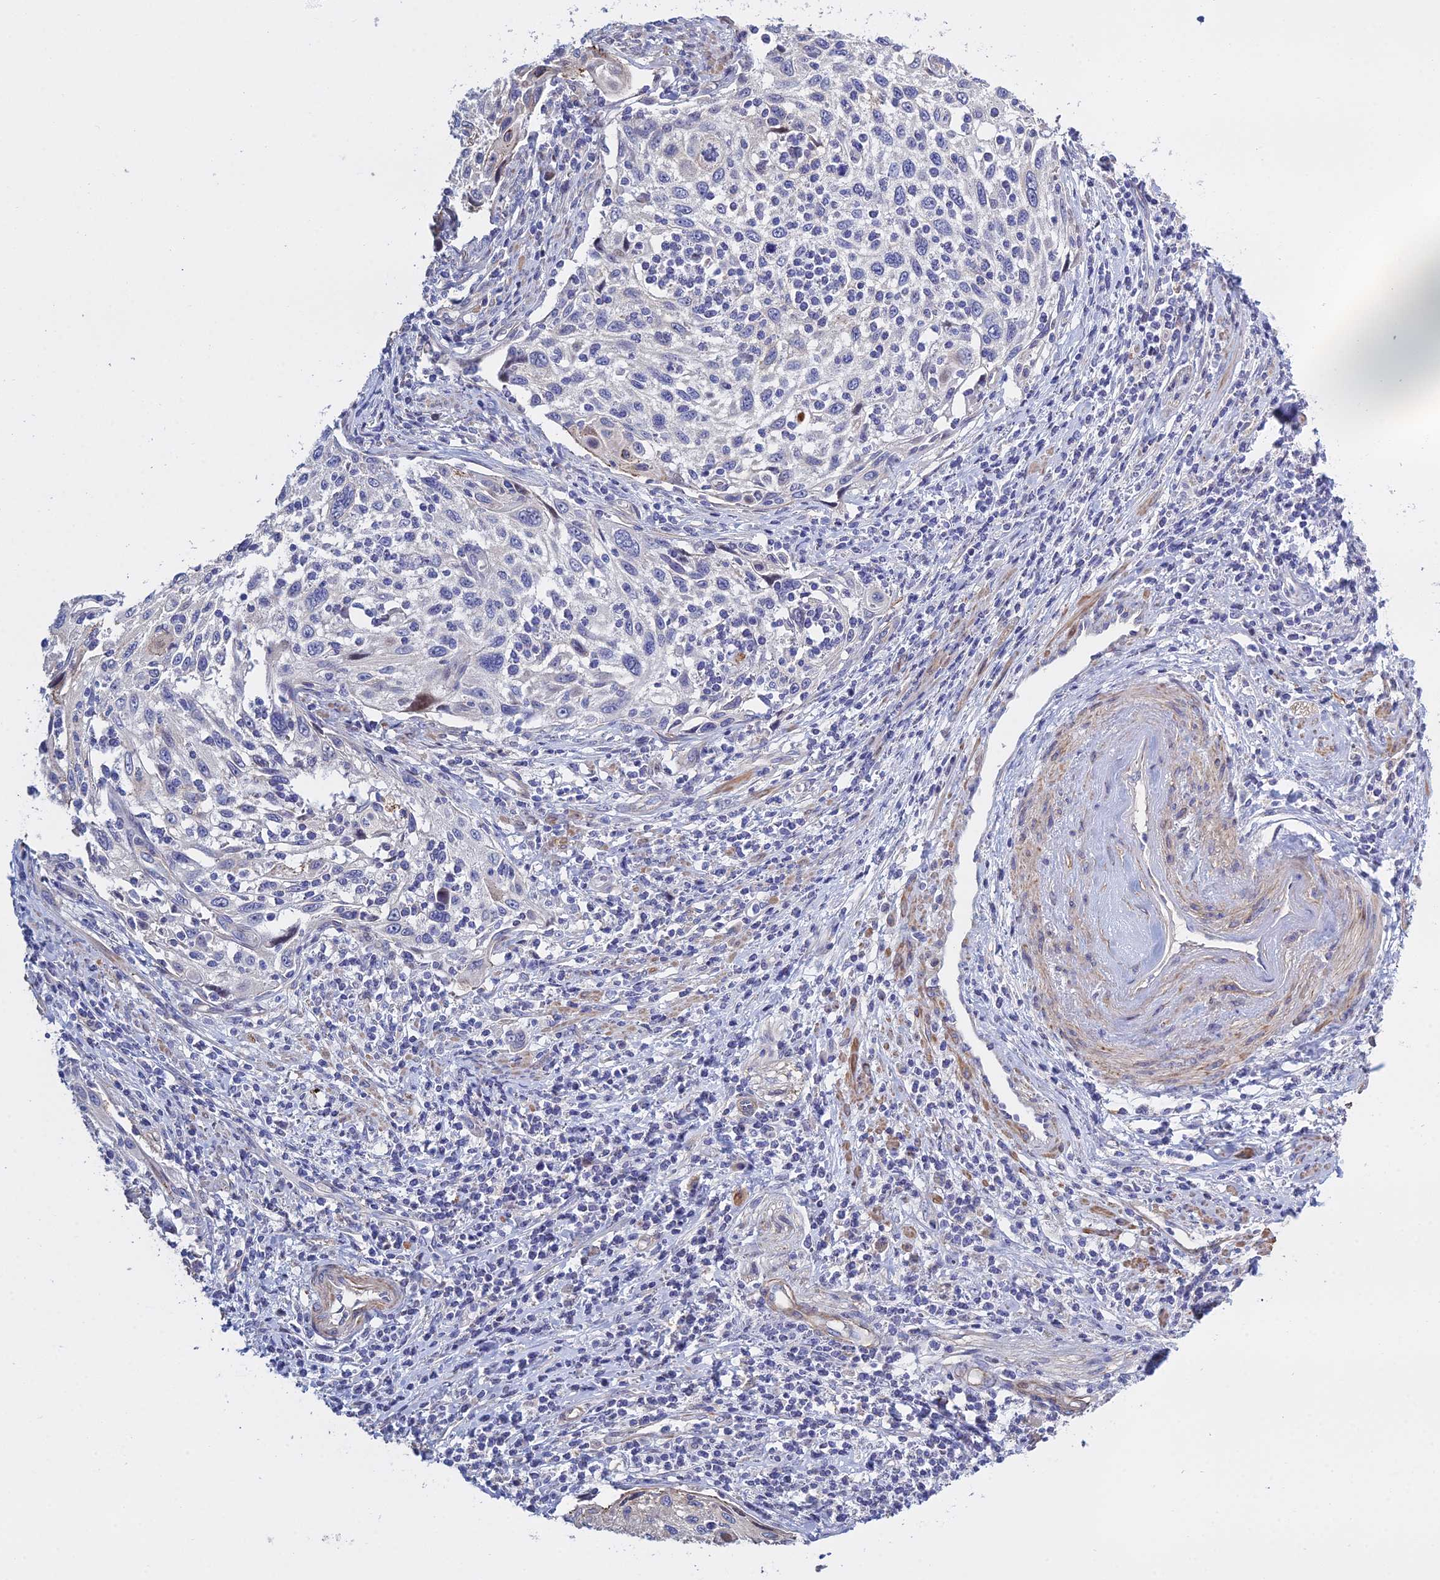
{"staining": {"intensity": "negative", "quantity": "none", "location": "none"}, "tissue": "cervical cancer", "cell_type": "Tumor cells", "image_type": "cancer", "snomed": [{"axis": "morphology", "description": "Squamous cell carcinoma, NOS"}, {"axis": "topography", "description": "Cervix"}], "caption": "Immunohistochemistry (IHC) of cervical cancer demonstrates no expression in tumor cells.", "gene": "LZTS2", "patient": {"sex": "female", "age": 70}}